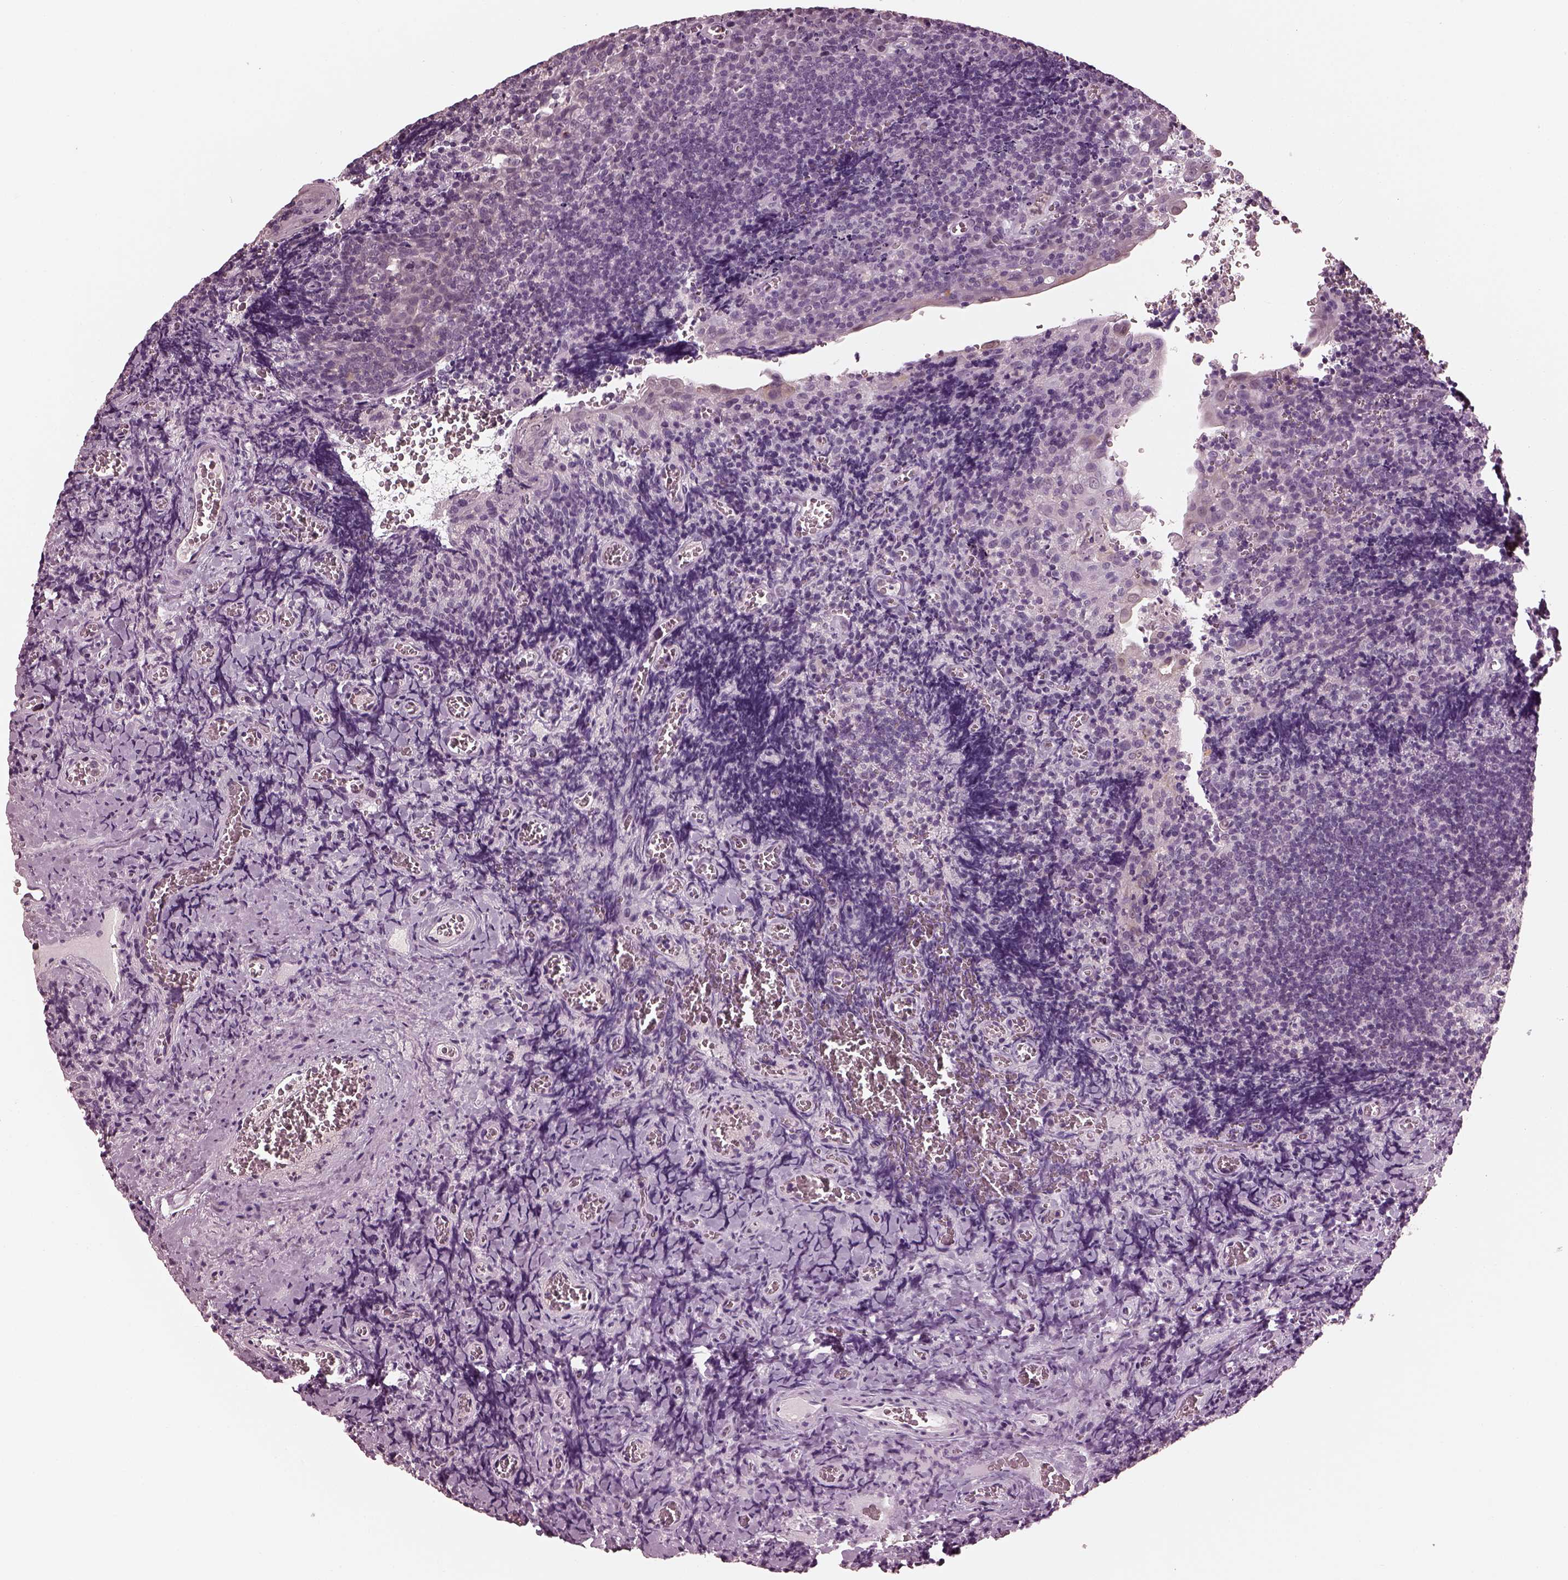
{"staining": {"intensity": "negative", "quantity": "none", "location": "none"}, "tissue": "tonsil", "cell_type": "Germinal center cells", "image_type": "normal", "snomed": [{"axis": "morphology", "description": "Normal tissue, NOS"}, {"axis": "morphology", "description": "Inflammation, NOS"}, {"axis": "topography", "description": "Tonsil"}], "caption": "The image reveals no staining of germinal center cells in normal tonsil. (DAB (3,3'-diaminobenzidine) IHC visualized using brightfield microscopy, high magnification).", "gene": "TSKS", "patient": {"sex": "female", "age": 31}}